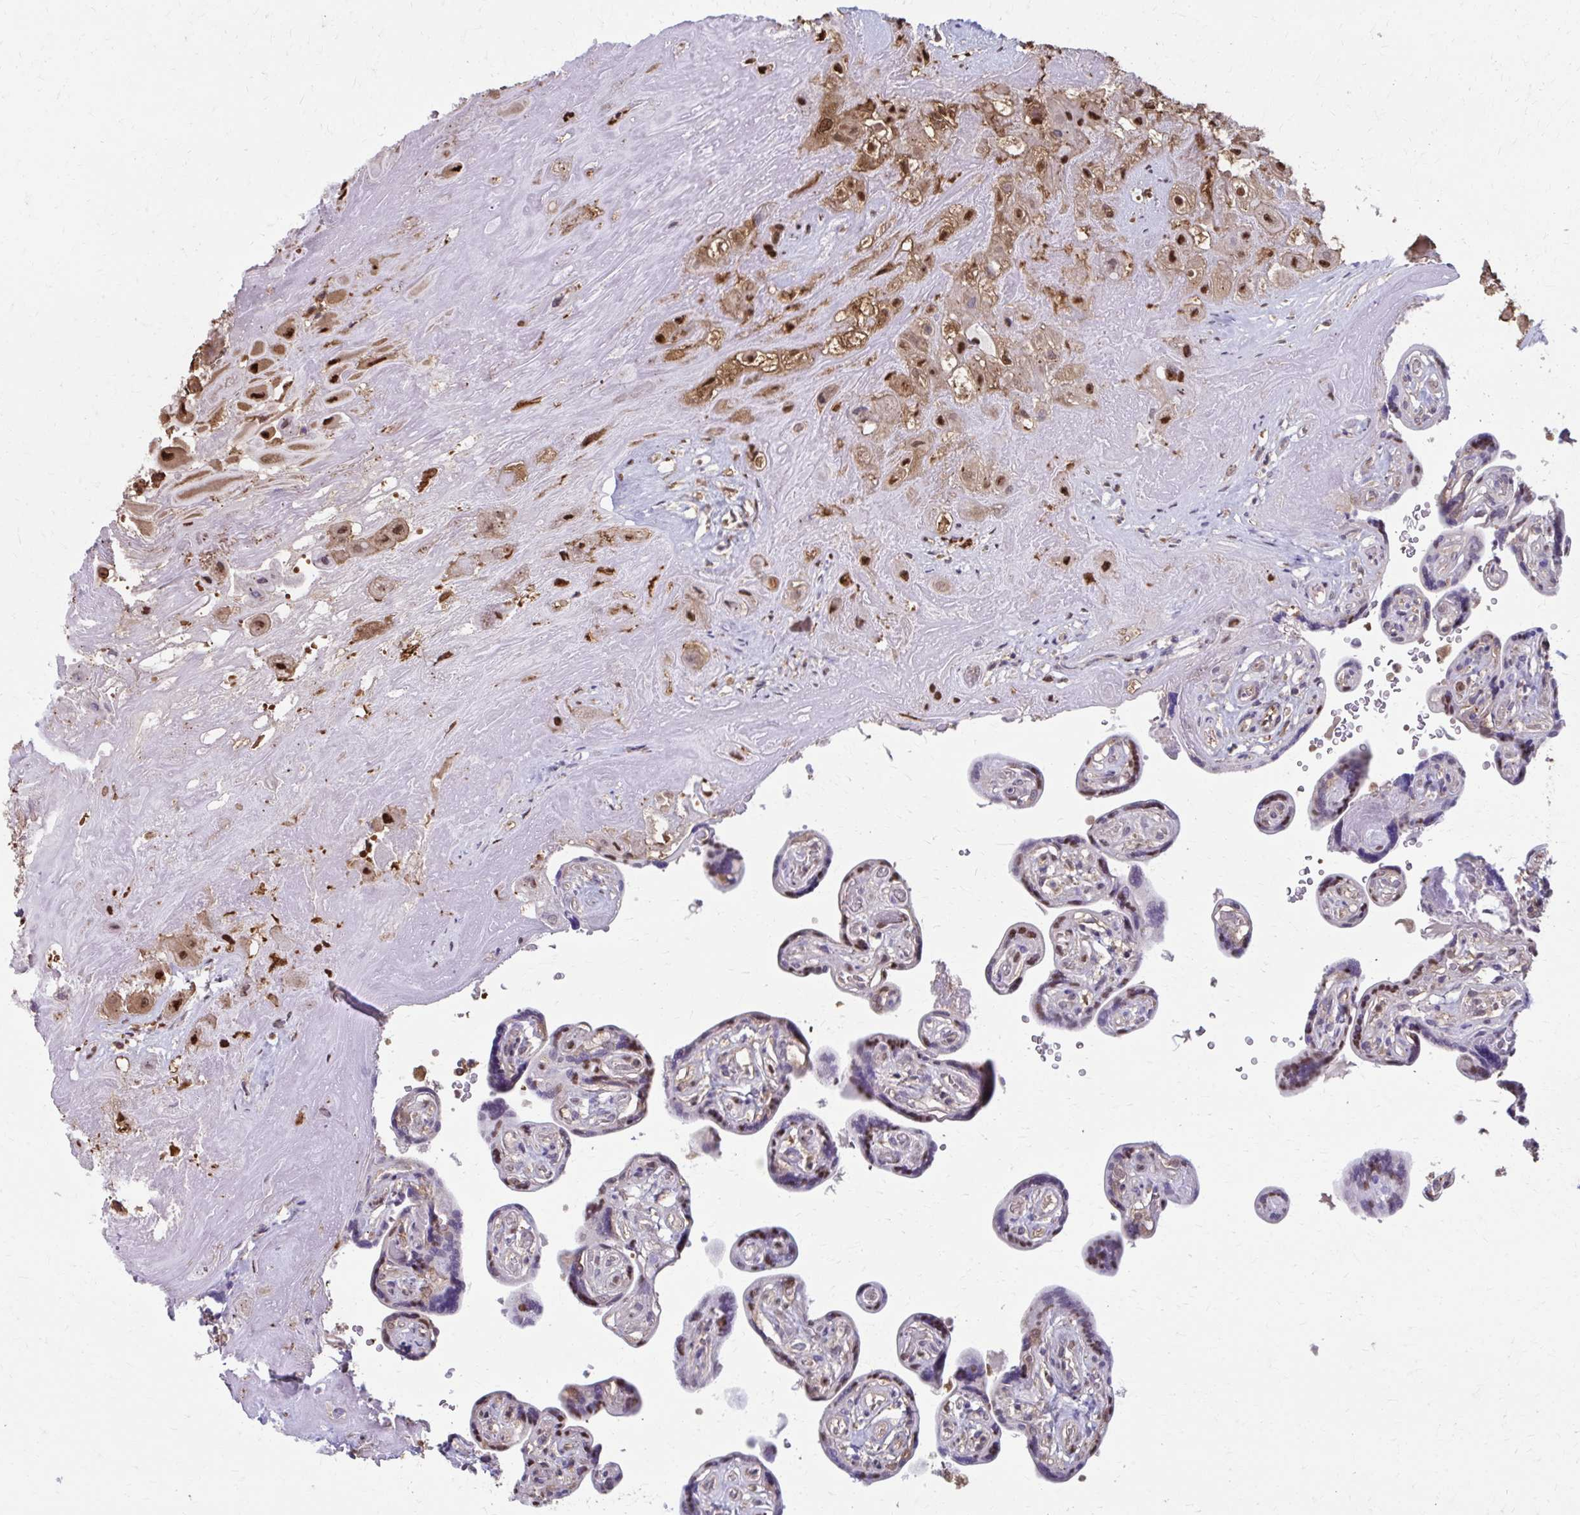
{"staining": {"intensity": "moderate", "quantity": ">75%", "location": "cytoplasmic/membranous,nuclear"}, "tissue": "placenta", "cell_type": "Decidual cells", "image_type": "normal", "snomed": [{"axis": "morphology", "description": "Normal tissue, NOS"}, {"axis": "topography", "description": "Placenta"}], "caption": "Immunohistochemical staining of unremarkable placenta exhibits moderate cytoplasmic/membranous,nuclear protein expression in about >75% of decidual cells.", "gene": "ING4", "patient": {"sex": "female", "age": 32}}